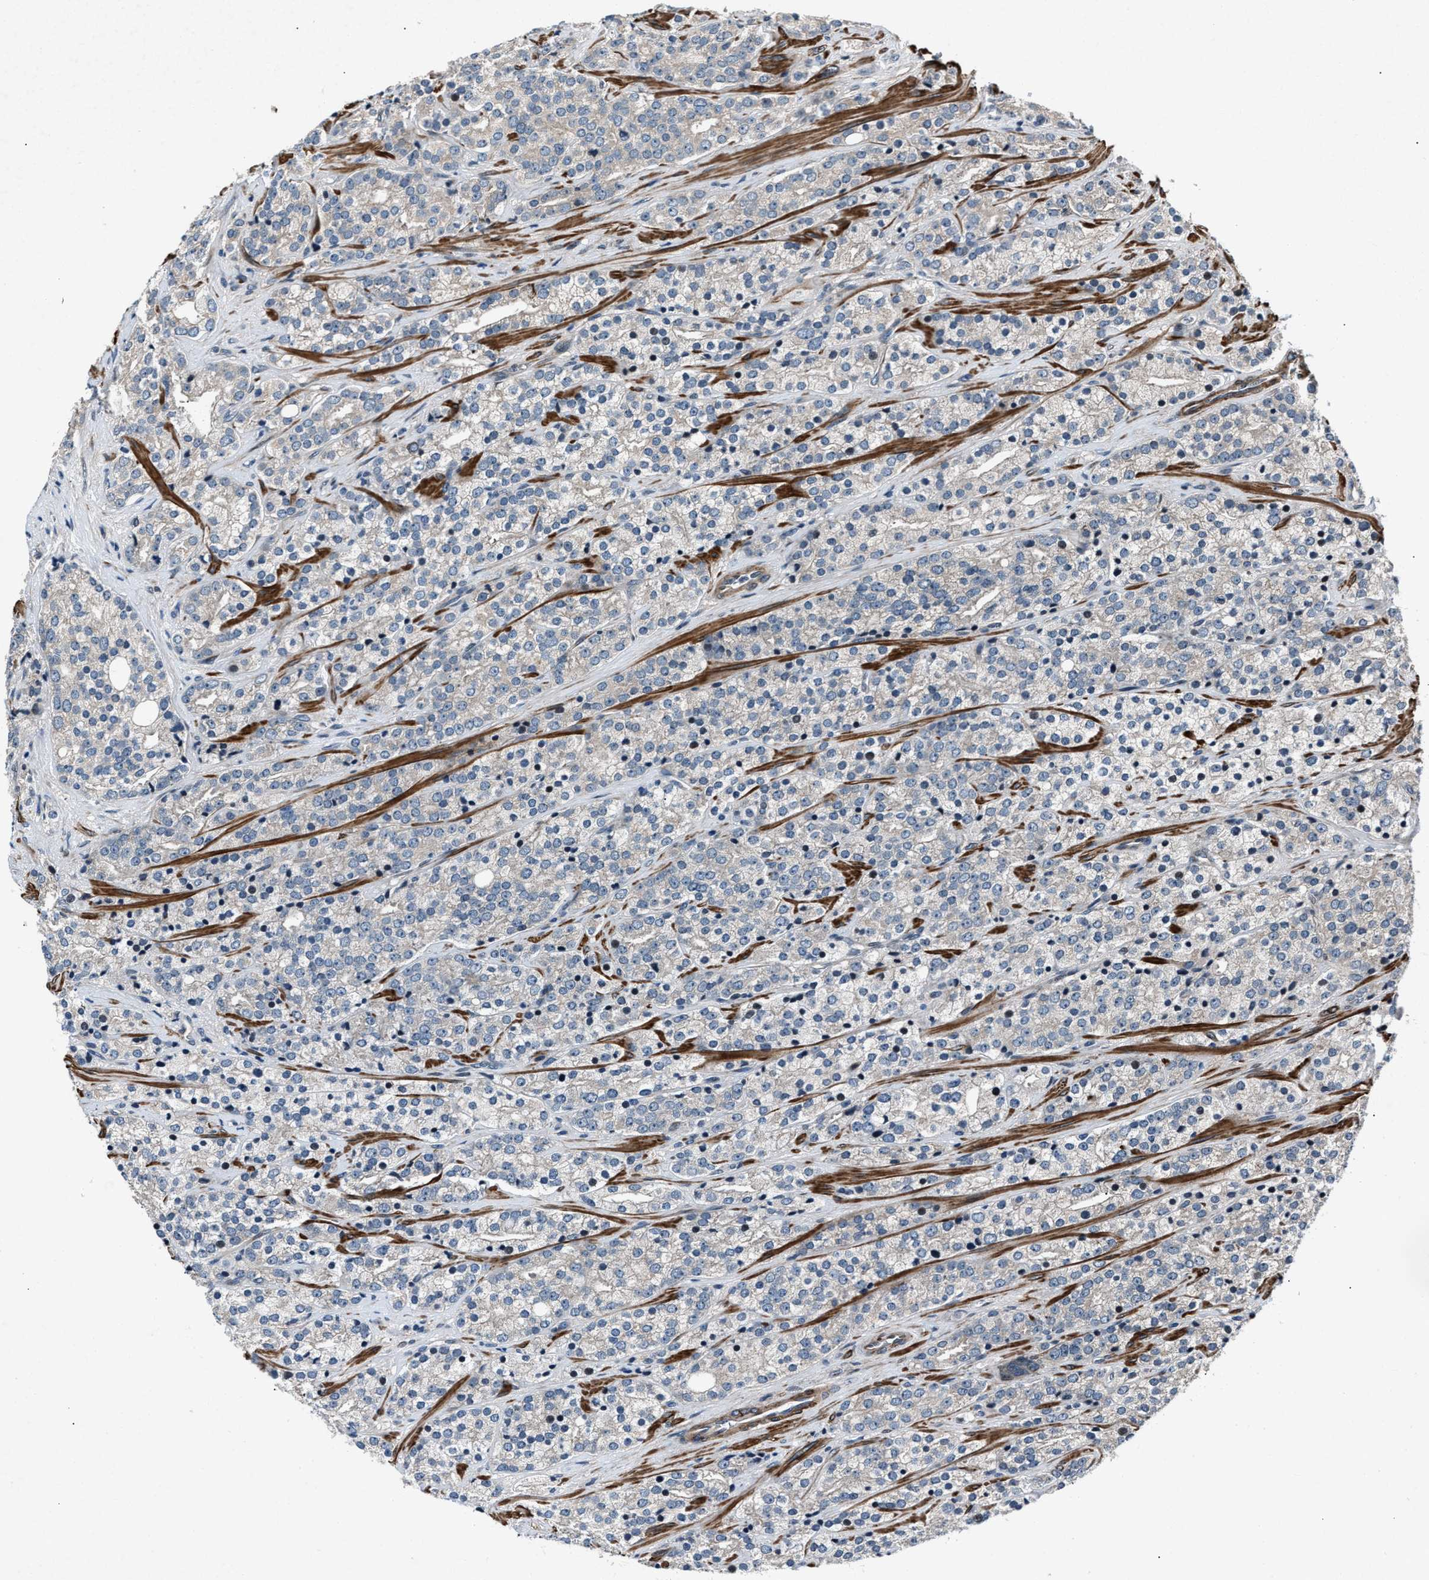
{"staining": {"intensity": "negative", "quantity": "none", "location": "none"}, "tissue": "prostate cancer", "cell_type": "Tumor cells", "image_type": "cancer", "snomed": [{"axis": "morphology", "description": "Adenocarcinoma, High grade"}, {"axis": "topography", "description": "Prostate"}], "caption": "DAB (3,3'-diaminobenzidine) immunohistochemical staining of human prostate cancer (adenocarcinoma (high-grade)) demonstrates no significant positivity in tumor cells.", "gene": "DYNC2I1", "patient": {"sex": "male", "age": 71}}